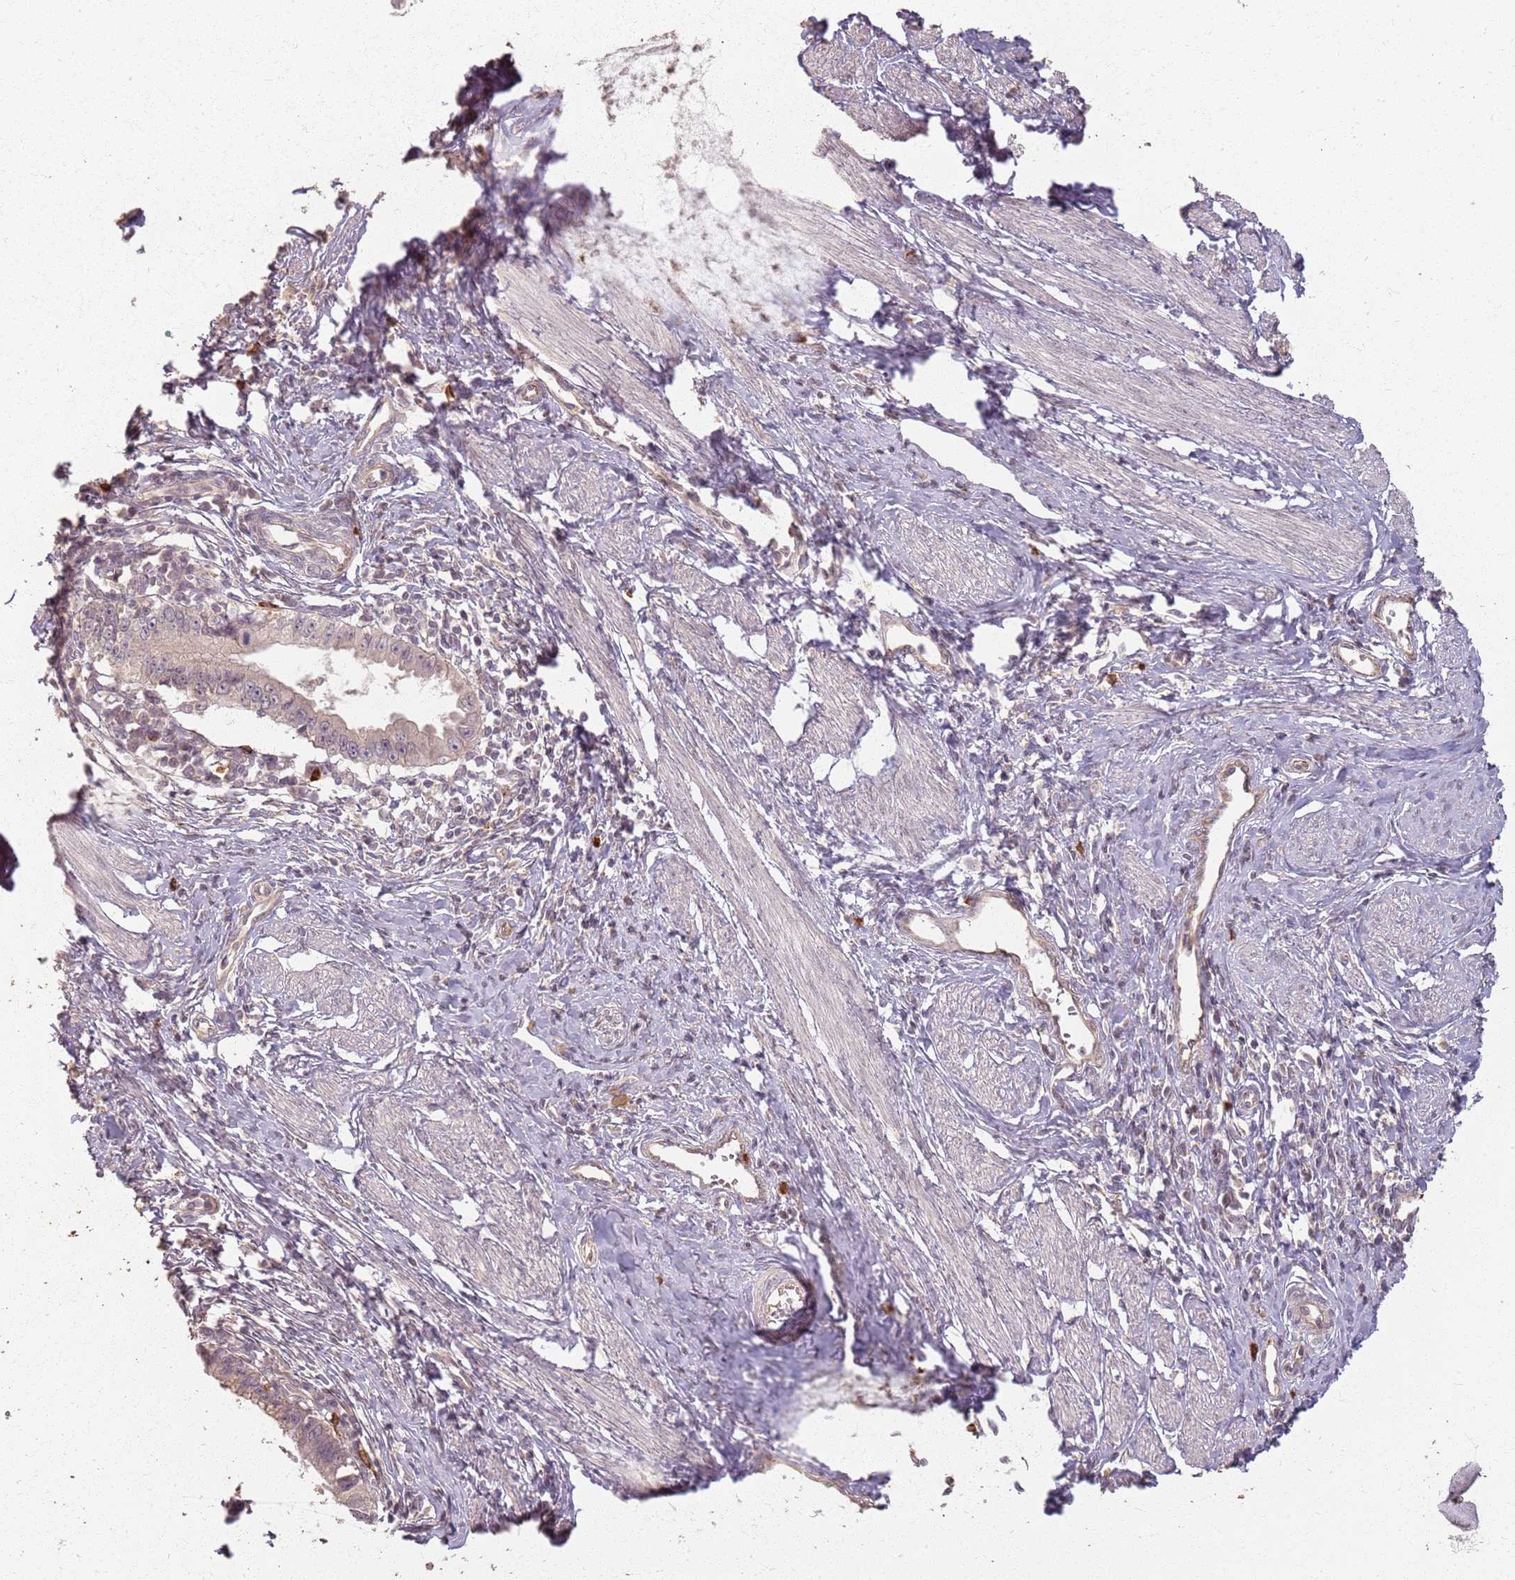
{"staining": {"intensity": "weak", "quantity": "<25%", "location": "cytoplasmic/membranous"}, "tissue": "cervical cancer", "cell_type": "Tumor cells", "image_type": "cancer", "snomed": [{"axis": "morphology", "description": "Adenocarcinoma, NOS"}, {"axis": "topography", "description": "Cervix"}], "caption": "This is a photomicrograph of IHC staining of cervical adenocarcinoma, which shows no positivity in tumor cells.", "gene": "CCDC168", "patient": {"sex": "female", "age": 36}}